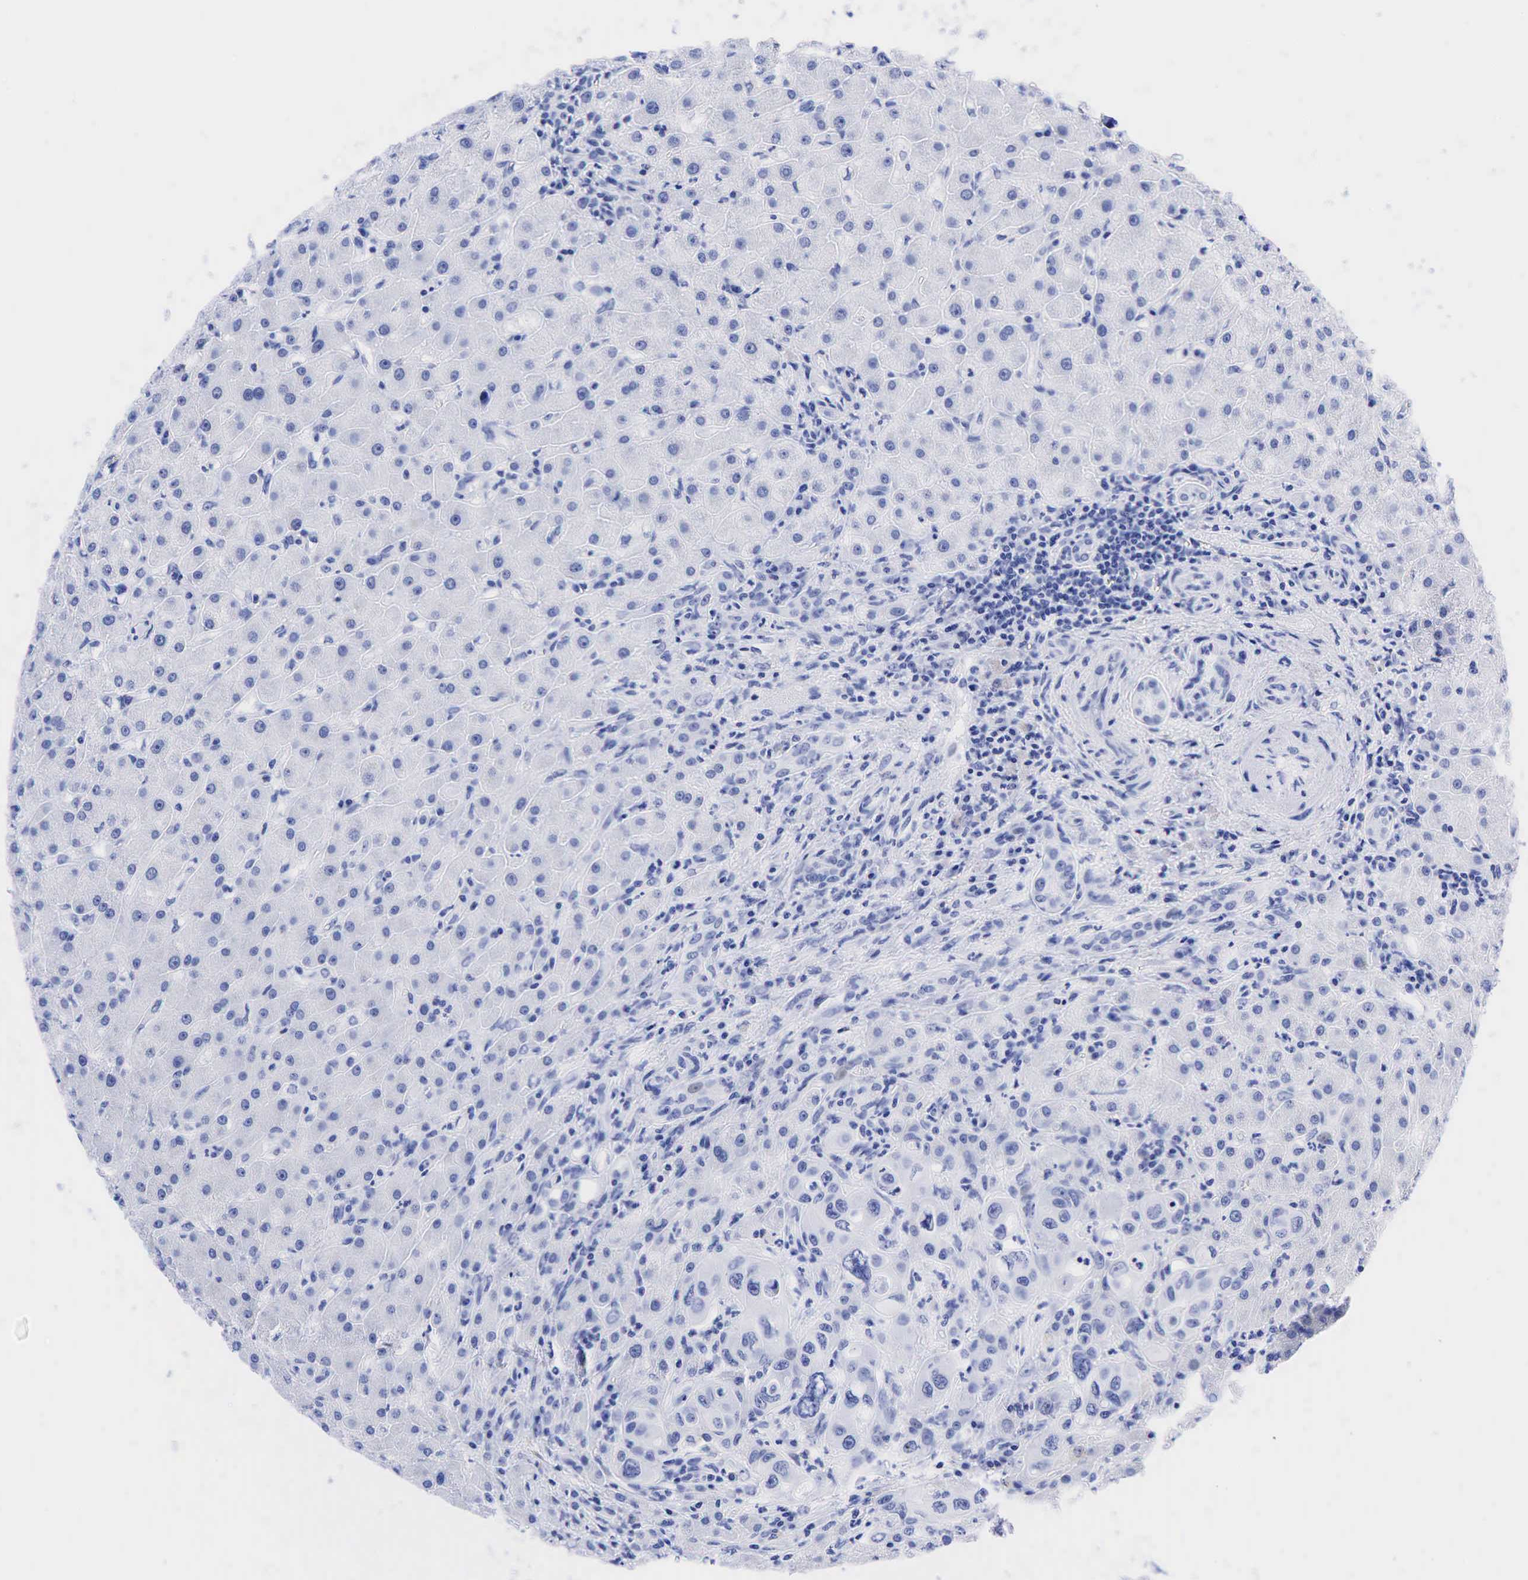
{"staining": {"intensity": "negative", "quantity": "none", "location": "none"}, "tissue": "liver", "cell_type": "Cholangiocytes", "image_type": "normal", "snomed": [{"axis": "morphology", "description": "Normal tissue, NOS"}, {"axis": "topography", "description": "Liver"}], "caption": "This is an IHC histopathology image of normal human liver. There is no staining in cholangiocytes.", "gene": "CHGA", "patient": {"sex": "female", "age": 79}}